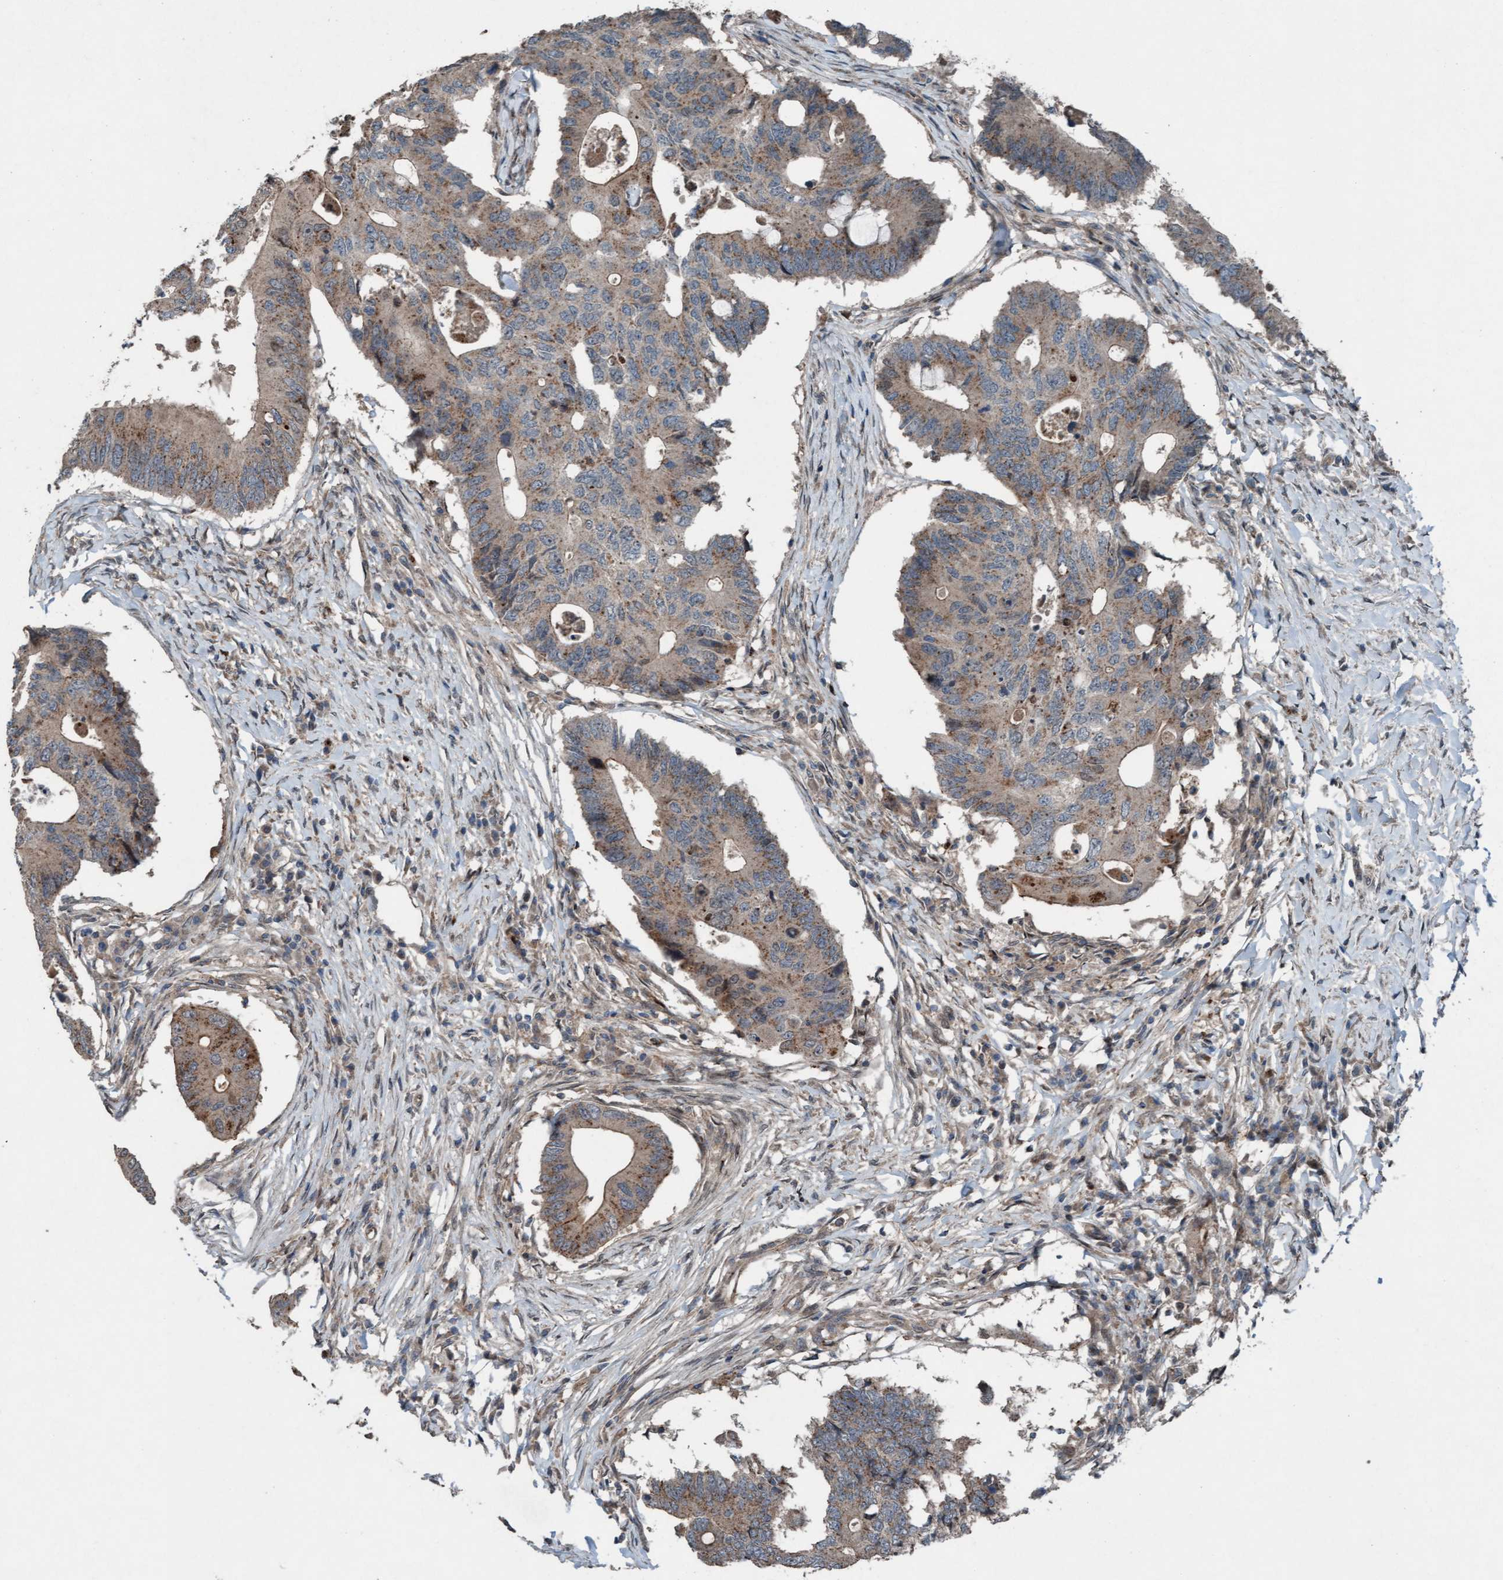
{"staining": {"intensity": "weak", "quantity": ">75%", "location": "cytoplasmic/membranous"}, "tissue": "colorectal cancer", "cell_type": "Tumor cells", "image_type": "cancer", "snomed": [{"axis": "morphology", "description": "Adenocarcinoma, NOS"}, {"axis": "topography", "description": "Colon"}], "caption": "Protein expression by immunohistochemistry (IHC) reveals weak cytoplasmic/membranous positivity in about >75% of tumor cells in colorectal adenocarcinoma. Immunohistochemistry stains the protein of interest in brown and the nuclei are stained blue.", "gene": "PLXNB2", "patient": {"sex": "male", "age": 71}}